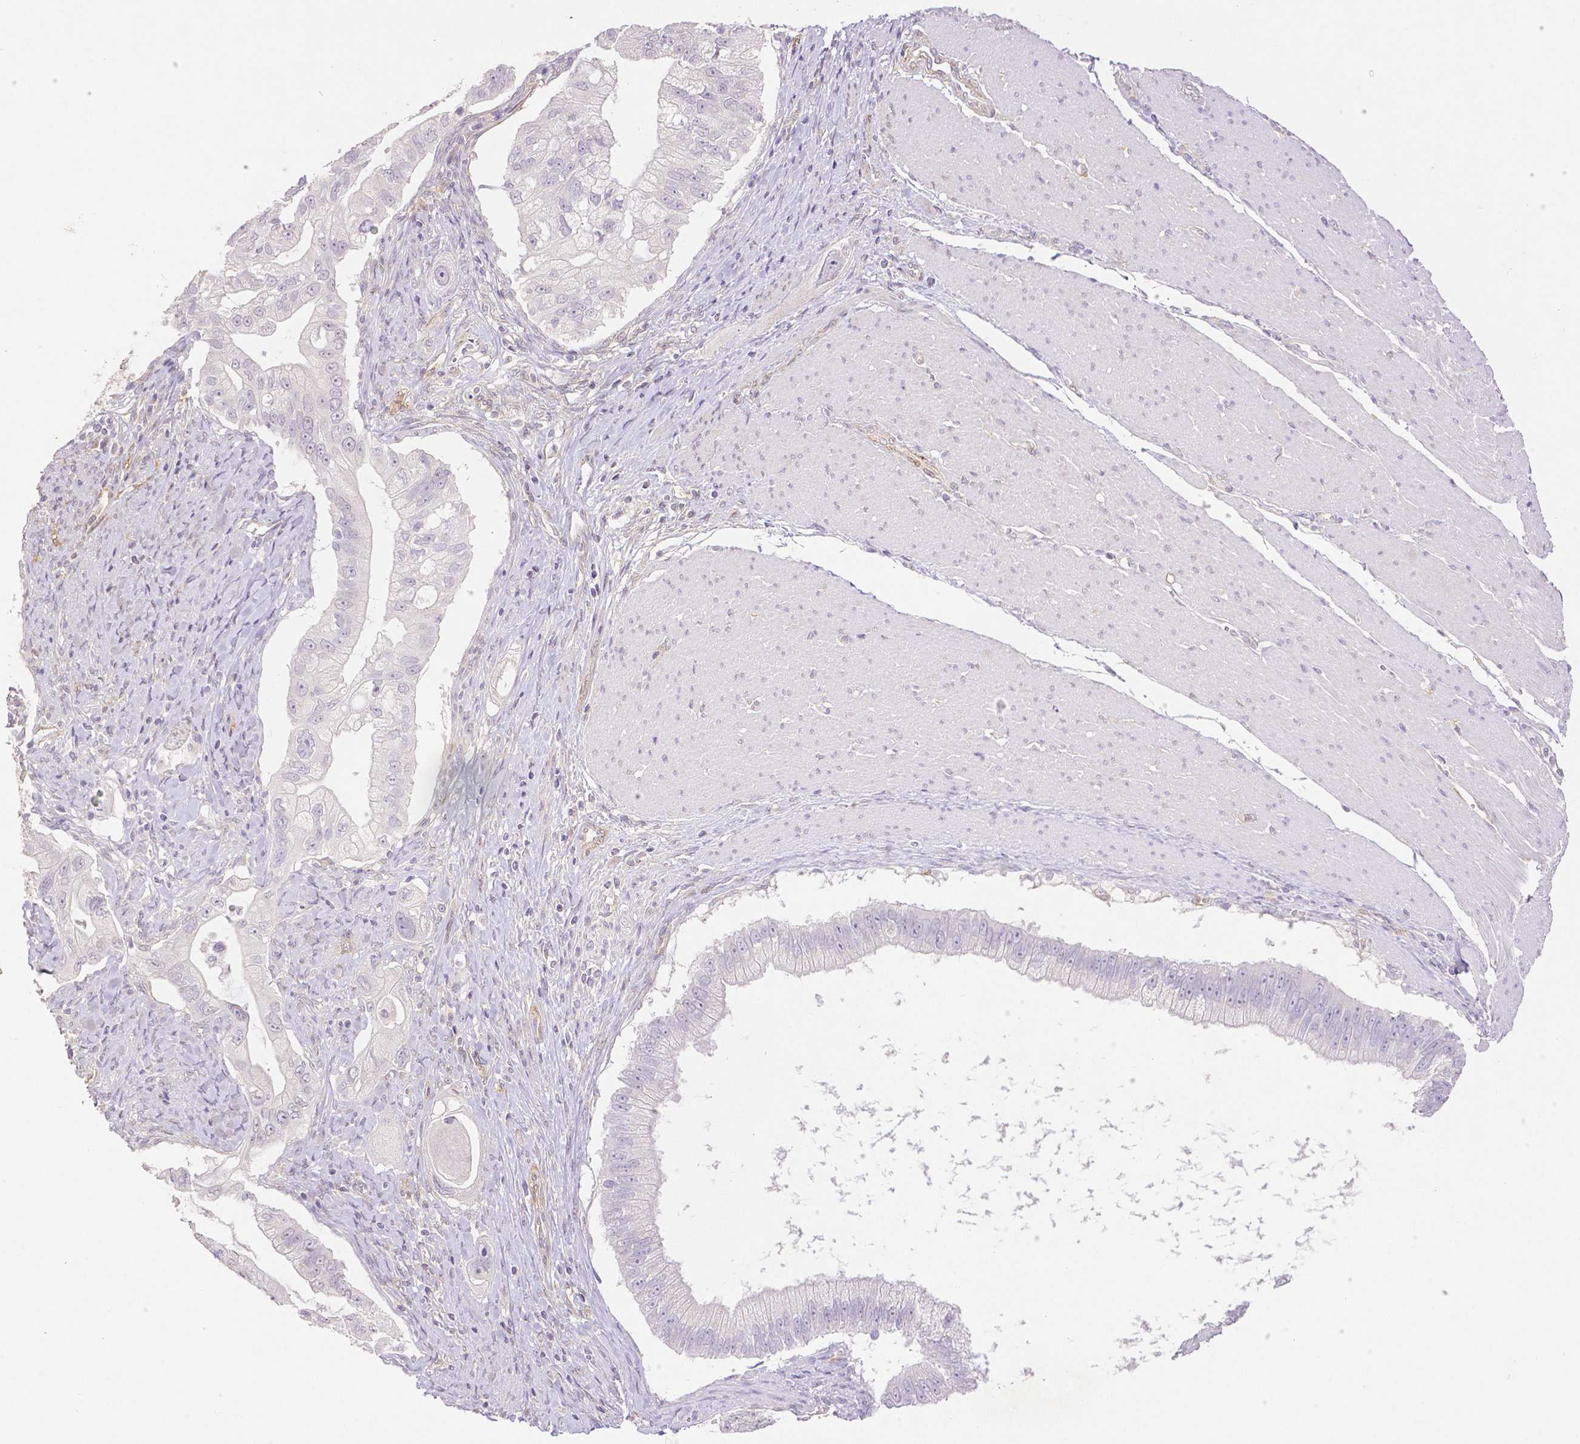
{"staining": {"intensity": "negative", "quantity": "none", "location": "none"}, "tissue": "pancreatic cancer", "cell_type": "Tumor cells", "image_type": "cancer", "snomed": [{"axis": "morphology", "description": "Adenocarcinoma, NOS"}, {"axis": "topography", "description": "Pancreas"}], "caption": "High power microscopy photomicrograph of an immunohistochemistry photomicrograph of pancreatic adenocarcinoma, revealing no significant expression in tumor cells. (DAB (3,3'-diaminobenzidine) immunohistochemistry (IHC) with hematoxylin counter stain).", "gene": "THY1", "patient": {"sex": "male", "age": 70}}